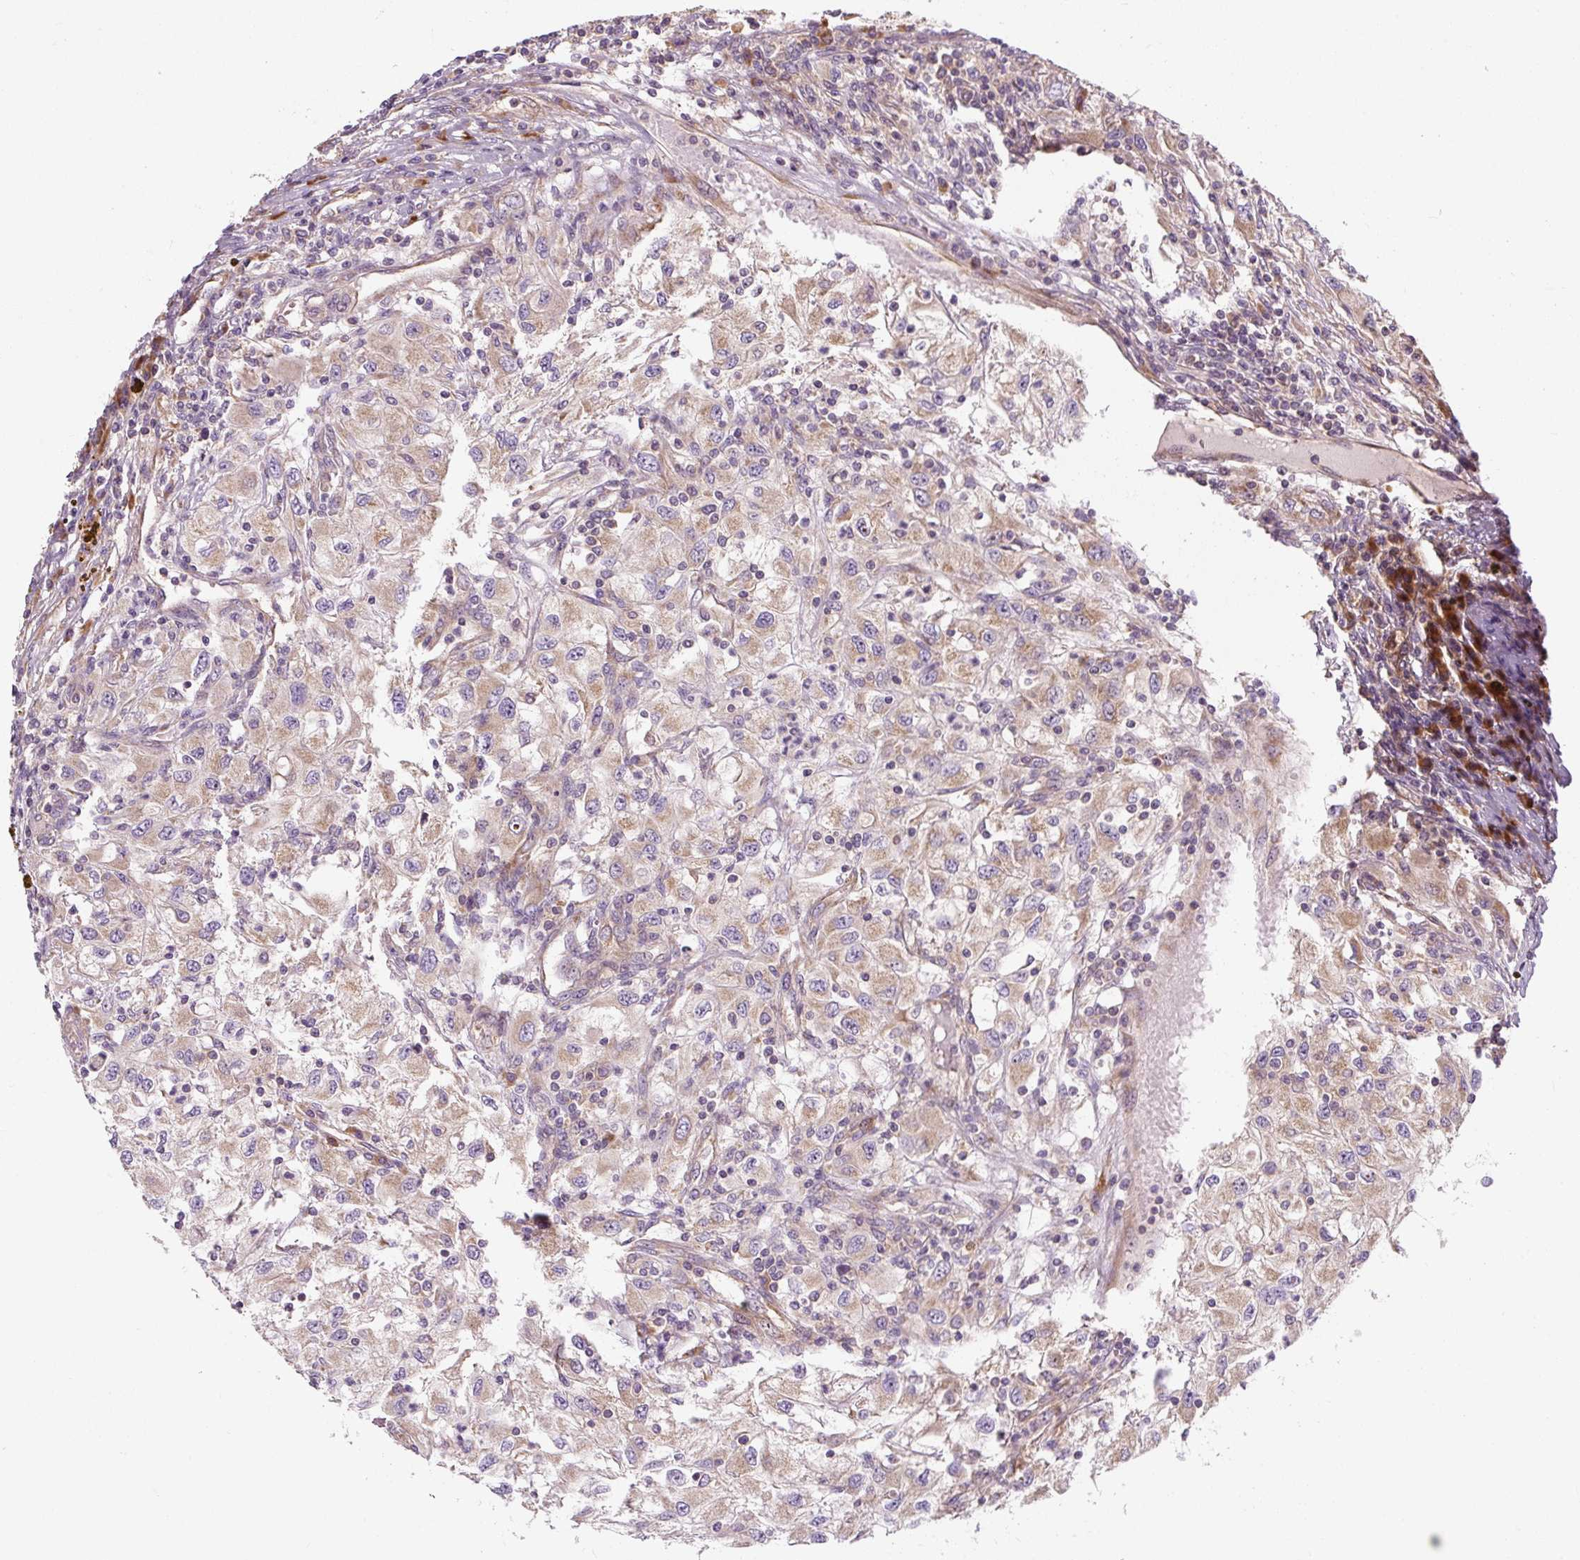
{"staining": {"intensity": "moderate", "quantity": "25%-75%", "location": "cytoplasmic/membranous"}, "tissue": "renal cancer", "cell_type": "Tumor cells", "image_type": "cancer", "snomed": [{"axis": "morphology", "description": "Adenocarcinoma, NOS"}, {"axis": "topography", "description": "Kidney"}], "caption": "Immunohistochemical staining of renal cancer displays medium levels of moderate cytoplasmic/membranous expression in about 25%-75% of tumor cells. The protein of interest is shown in brown color, while the nuclei are stained blue.", "gene": "PRSS48", "patient": {"sex": "female", "age": 67}}